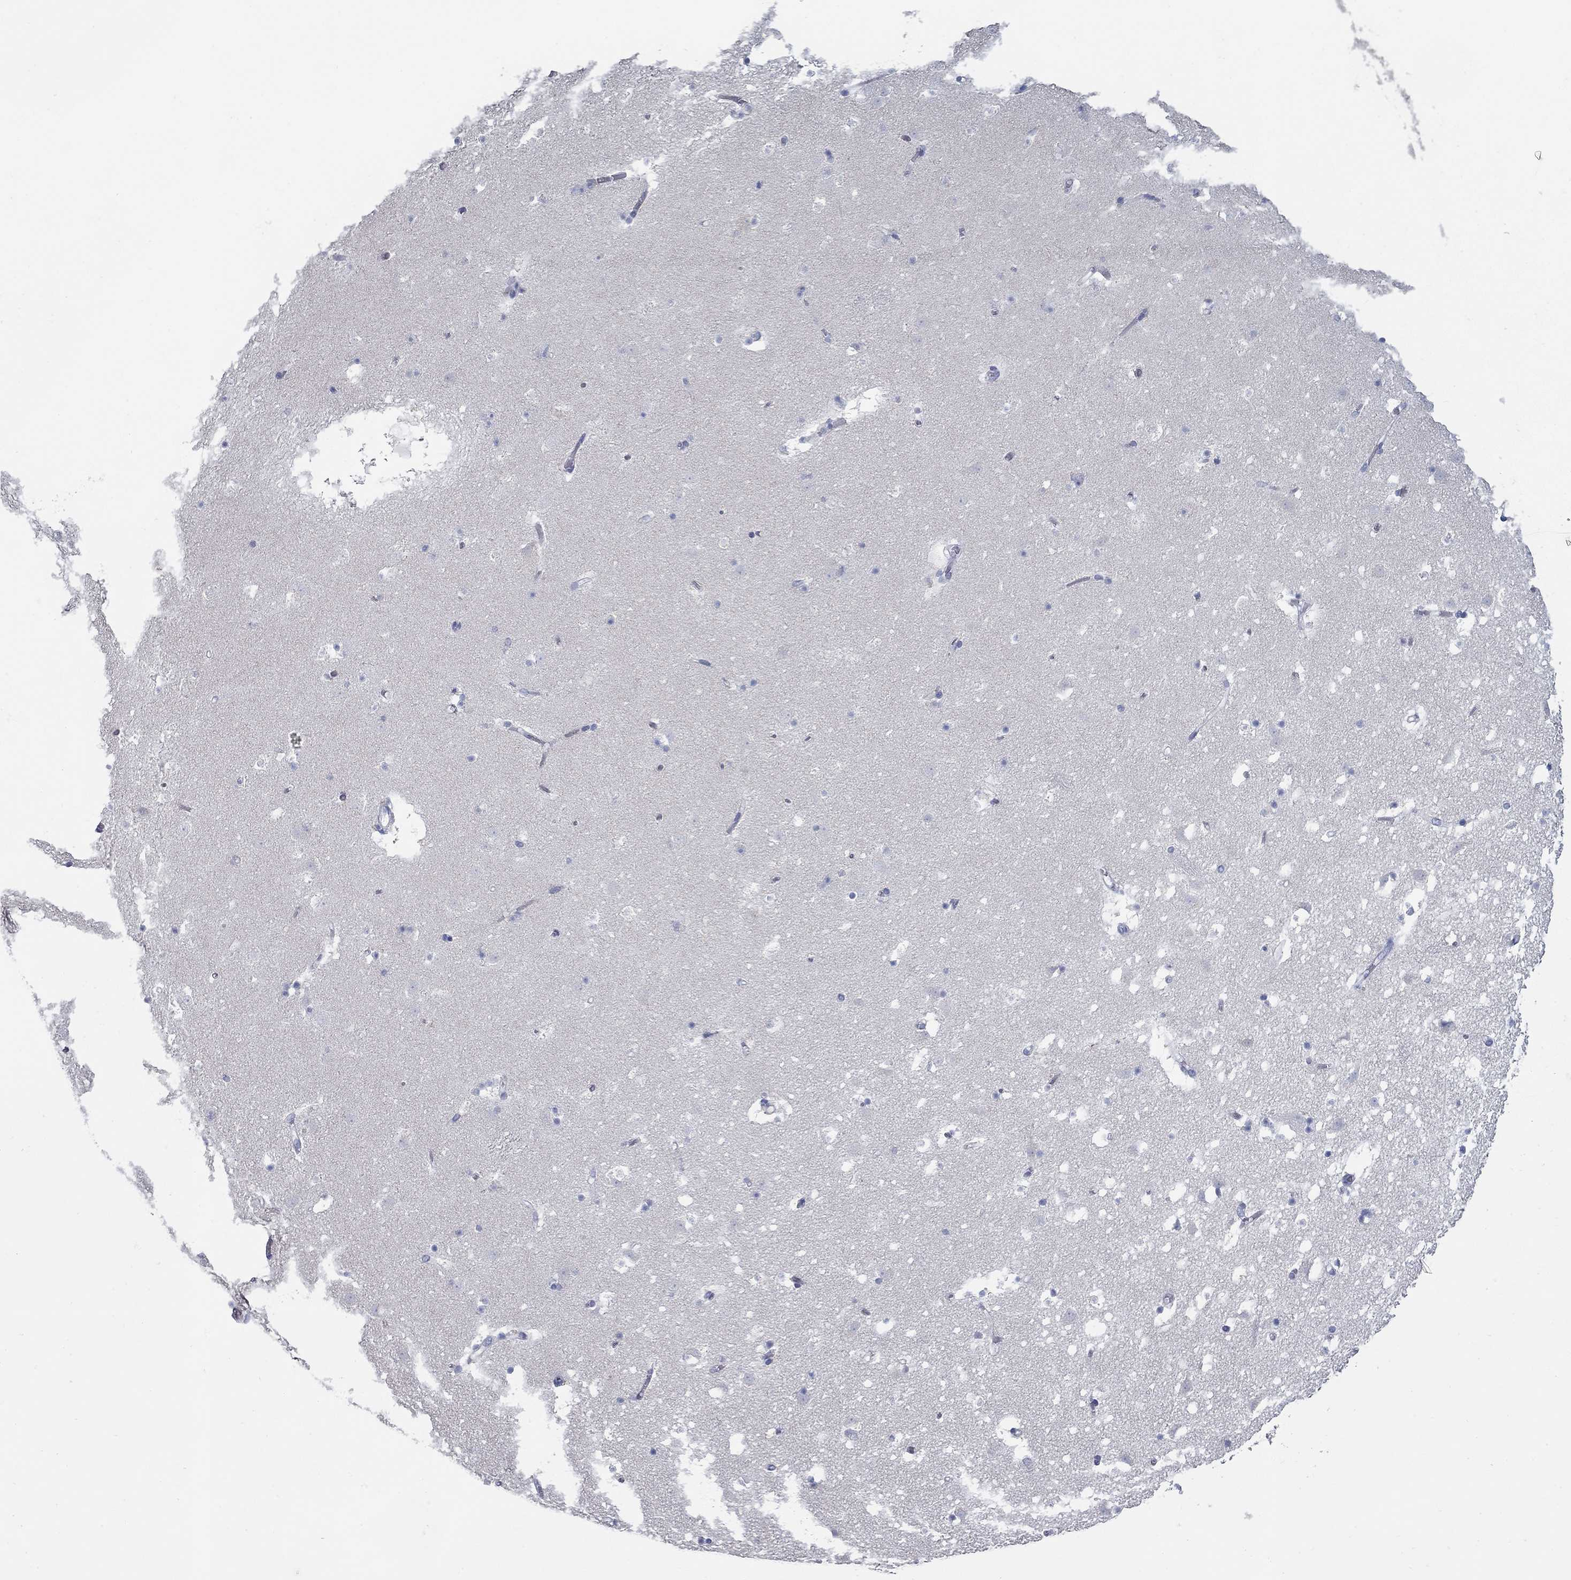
{"staining": {"intensity": "negative", "quantity": "none", "location": "none"}, "tissue": "caudate", "cell_type": "Glial cells", "image_type": "normal", "snomed": [{"axis": "morphology", "description": "Normal tissue, NOS"}, {"axis": "topography", "description": "Lateral ventricle wall"}], "caption": "Caudate stained for a protein using immunohistochemistry (IHC) demonstrates no expression glial cells.", "gene": "KIRREL2", "patient": {"sex": "female", "age": 42}}